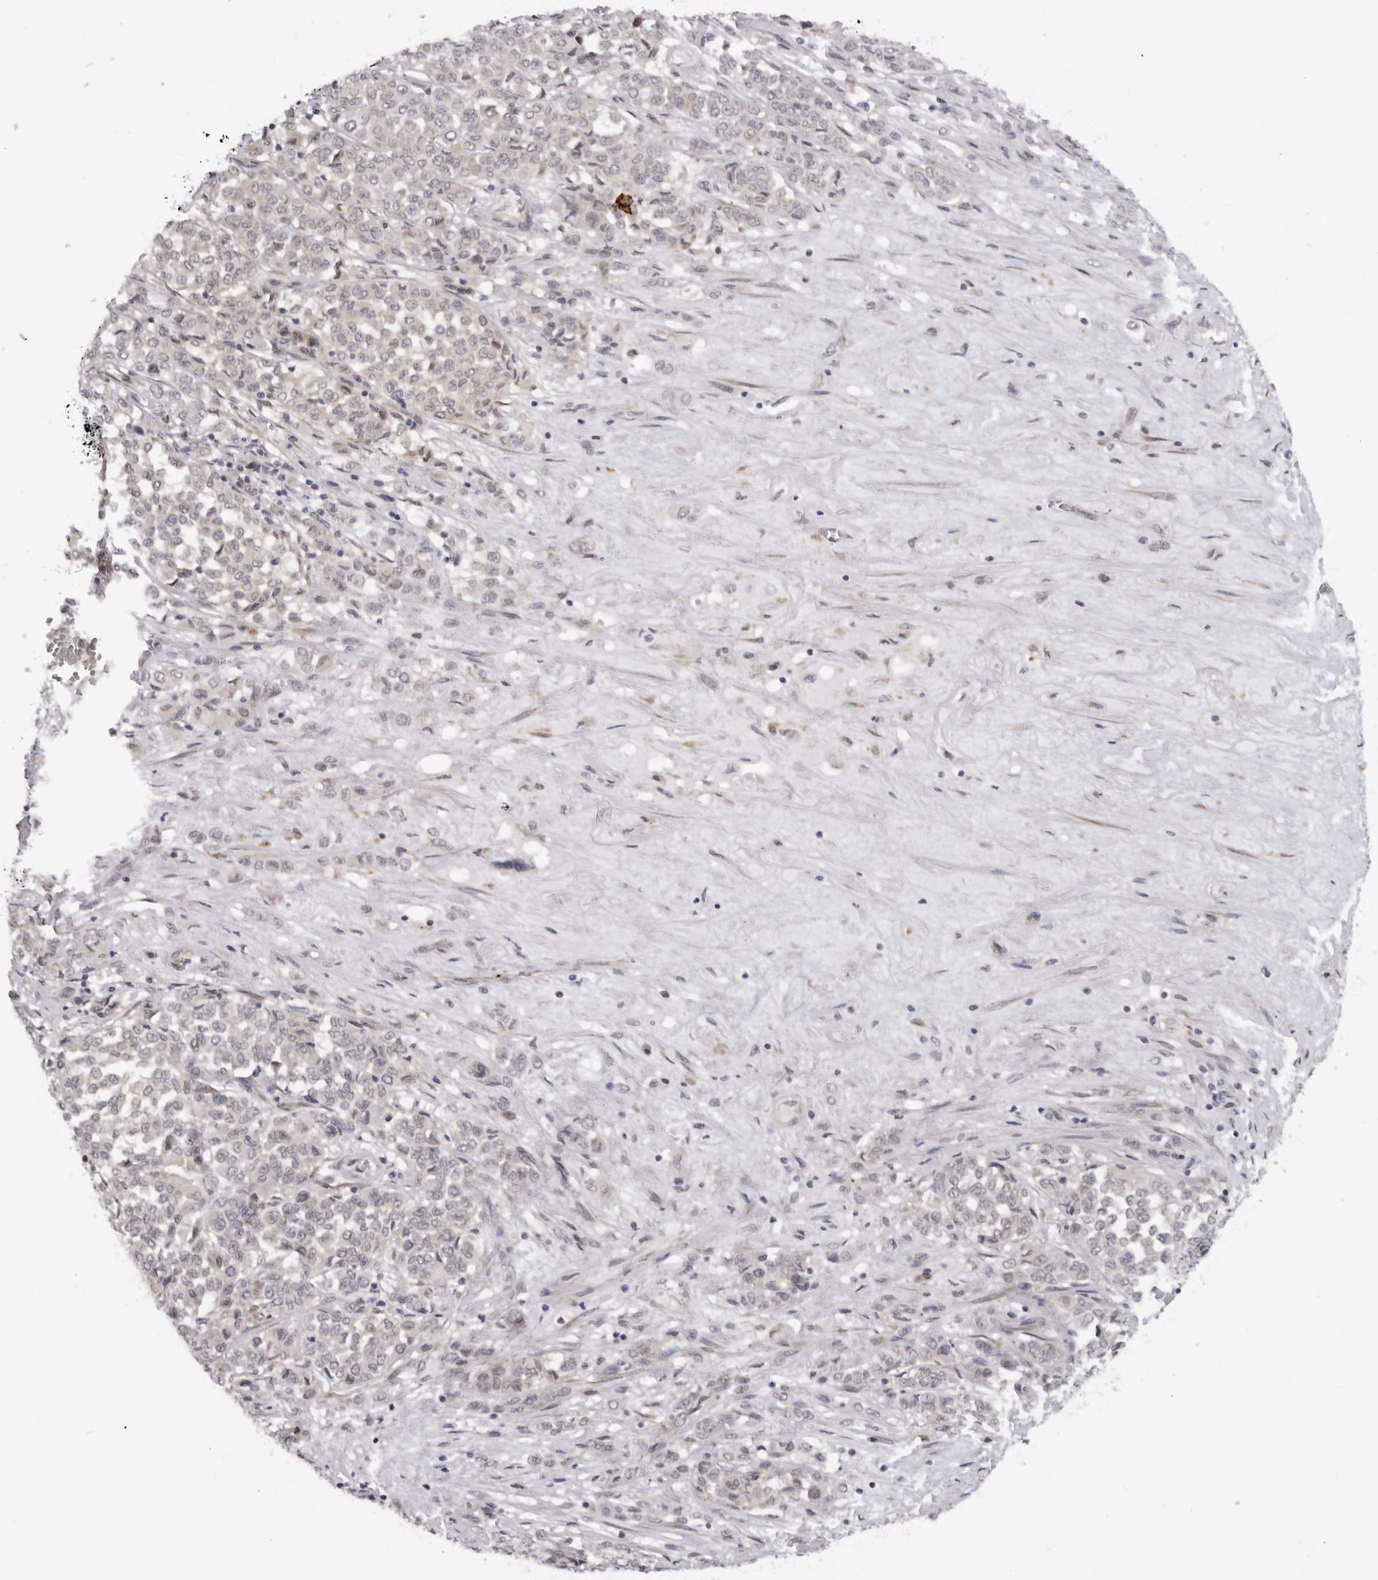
{"staining": {"intensity": "negative", "quantity": "none", "location": "none"}, "tissue": "melanoma", "cell_type": "Tumor cells", "image_type": "cancer", "snomed": [{"axis": "morphology", "description": "Malignant melanoma, Metastatic site"}, {"axis": "topography", "description": "Pancreas"}], "caption": "Immunohistochemical staining of human malignant melanoma (metastatic site) exhibits no significant staining in tumor cells.", "gene": "ALPK2", "patient": {"sex": "female", "age": 30}}